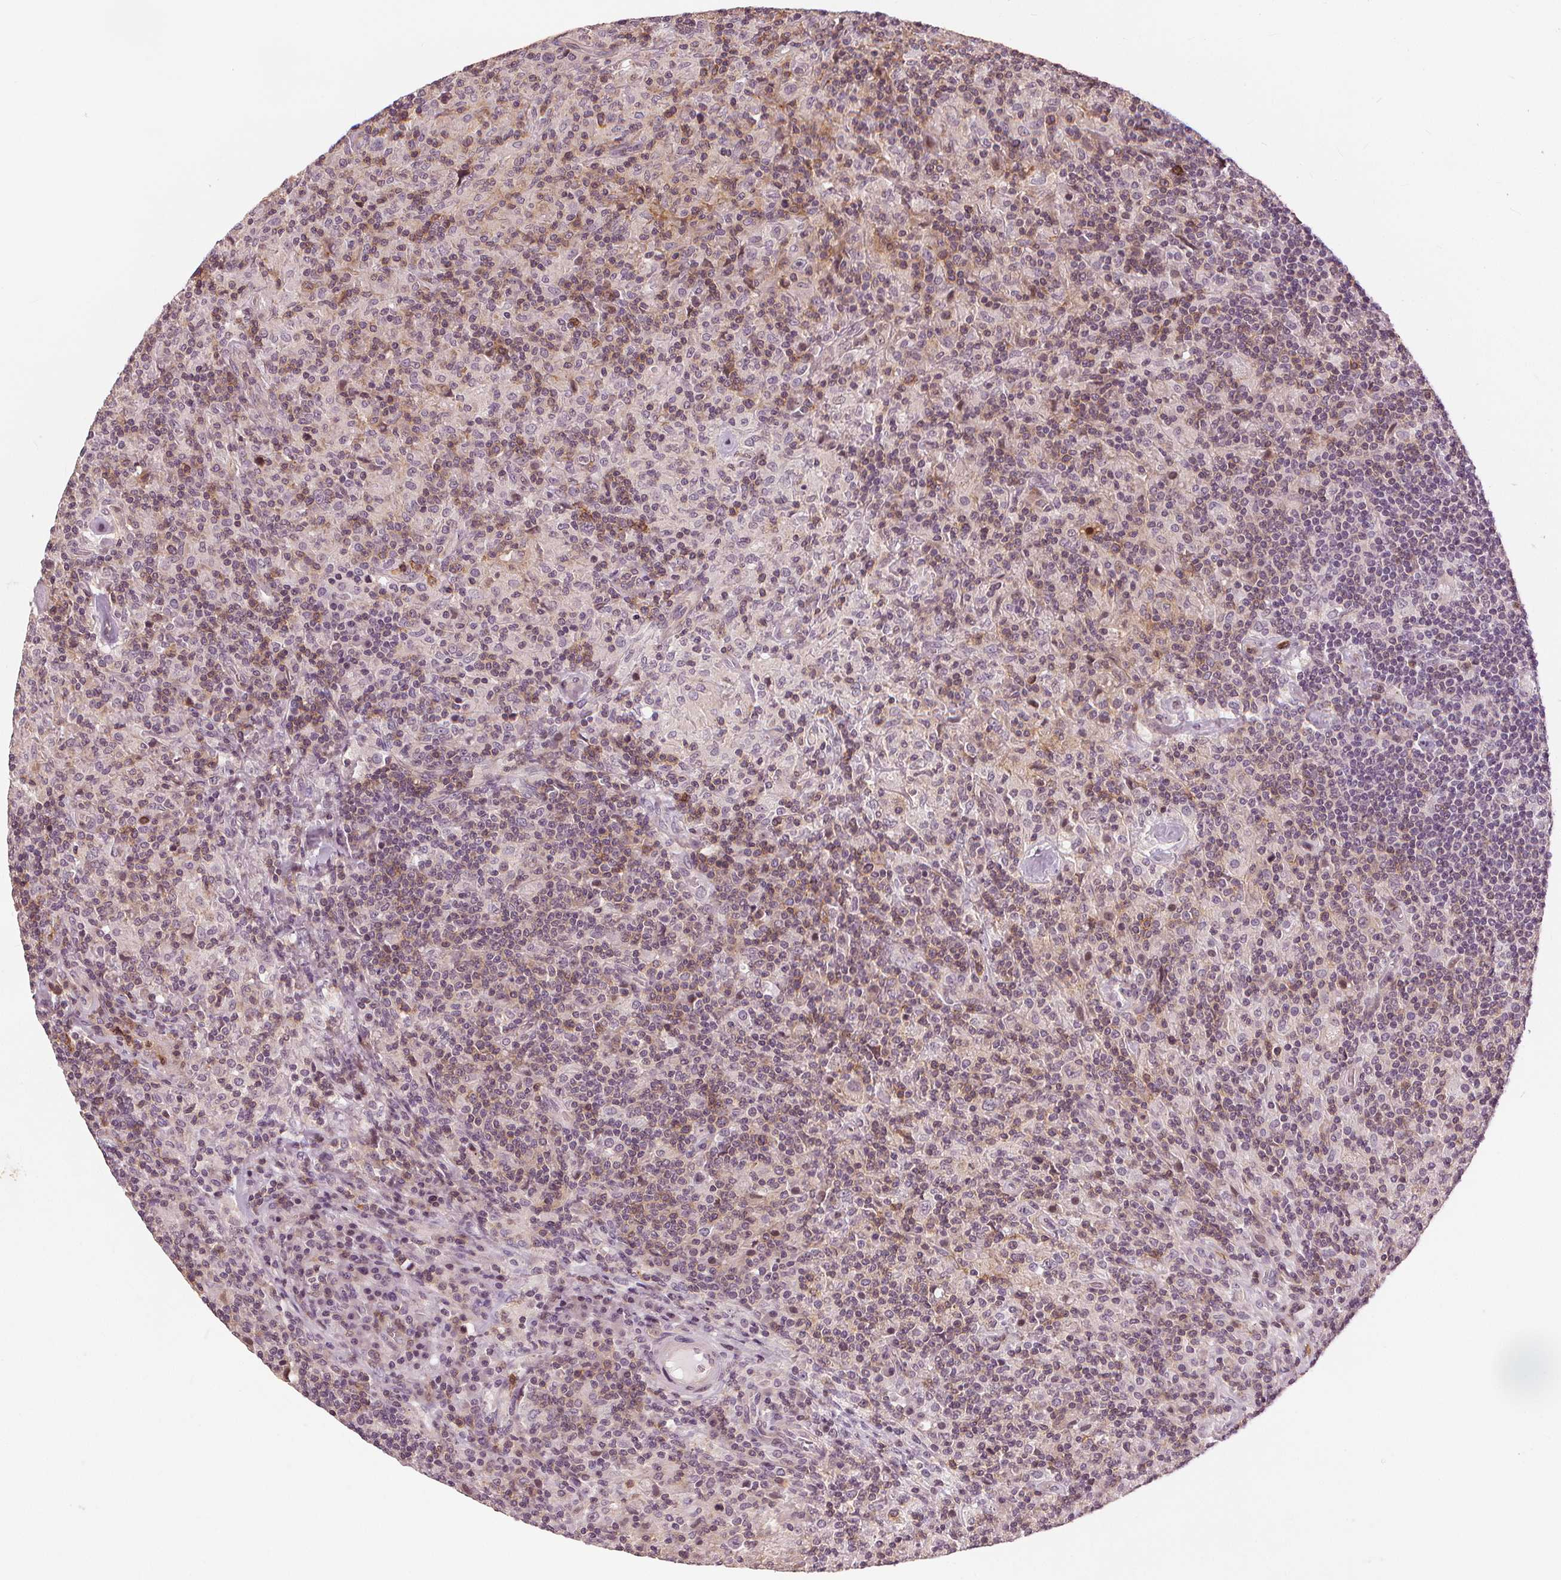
{"staining": {"intensity": "negative", "quantity": "none", "location": "none"}, "tissue": "lymphoma", "cell_type": "Tumor cells", "image_type": "cancer", "snomed": [{"axis": "morphology", "description": "Hodgkin's disease, NOS"}, {"axis": "topography", "description": "Lymph node"}], "caption": "Tumor cells show no significant protein positivity in Hodgkin's disease.", "gene": "SLC34A1", "patient": {"sex": "male", "age": 70}}